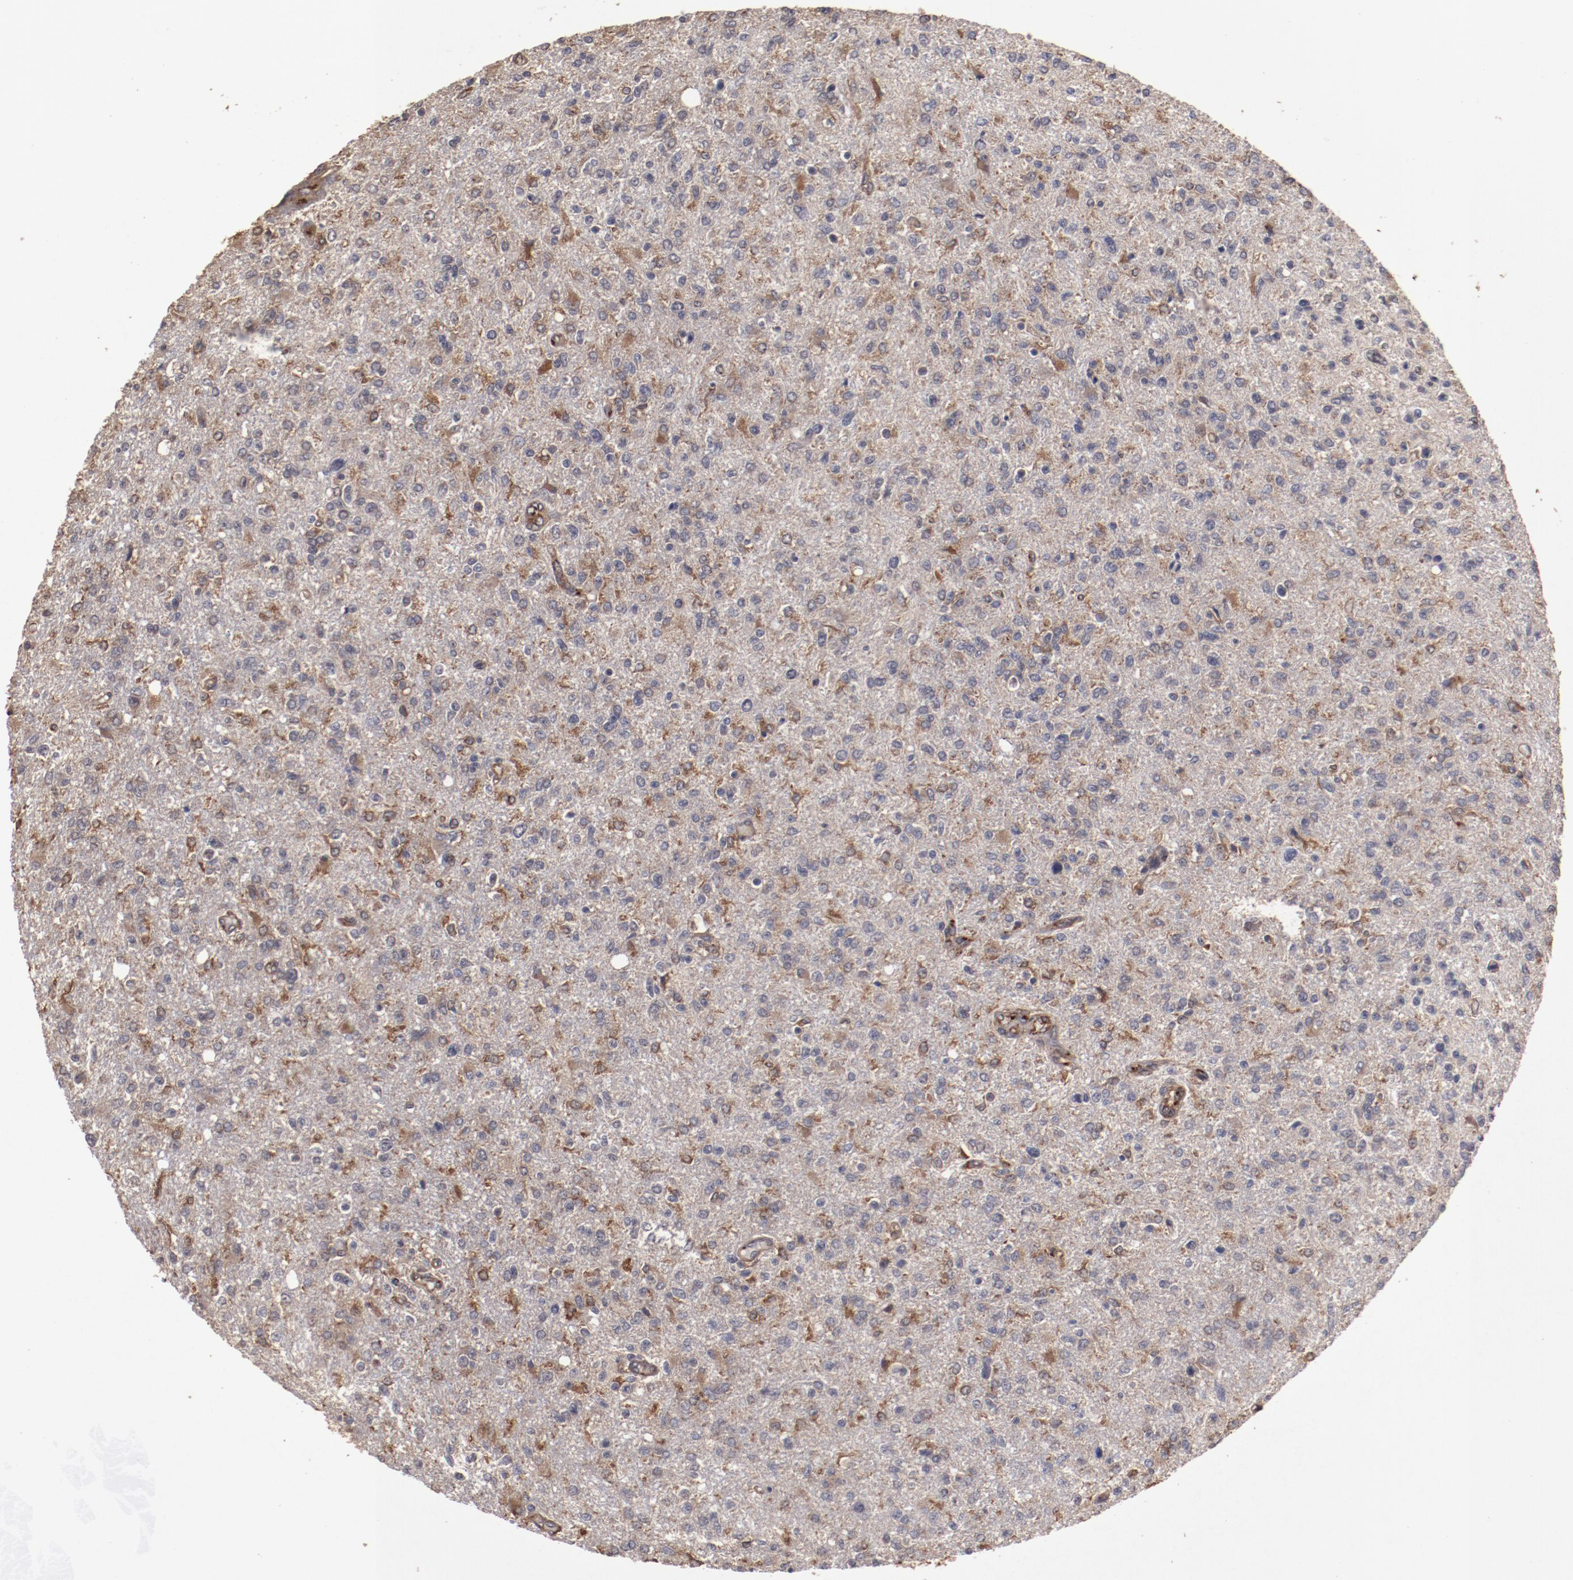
{"staining": {"intensity": "moderate", "quantity": ">75%", "location": "cytoplasmic/membranous"}, "tissue": "glioma", "cell_type": "Tumor cells", "image_type": "cancer", "snomed": [{"axis": "morphology", "description": "Glioma, malignant, High grade"}, {"axis": "topography", "description": "Cerebral cortex"}], "caption": "Immunohistochemistry (DAB) staining of human malignant glioma (high-grade) reveals moderate cytoplasmic/membranous protein staining in about >75% of tumor cells.", "gene": "DIPK2B", "patient": {"sex": "male", "age": 76}}